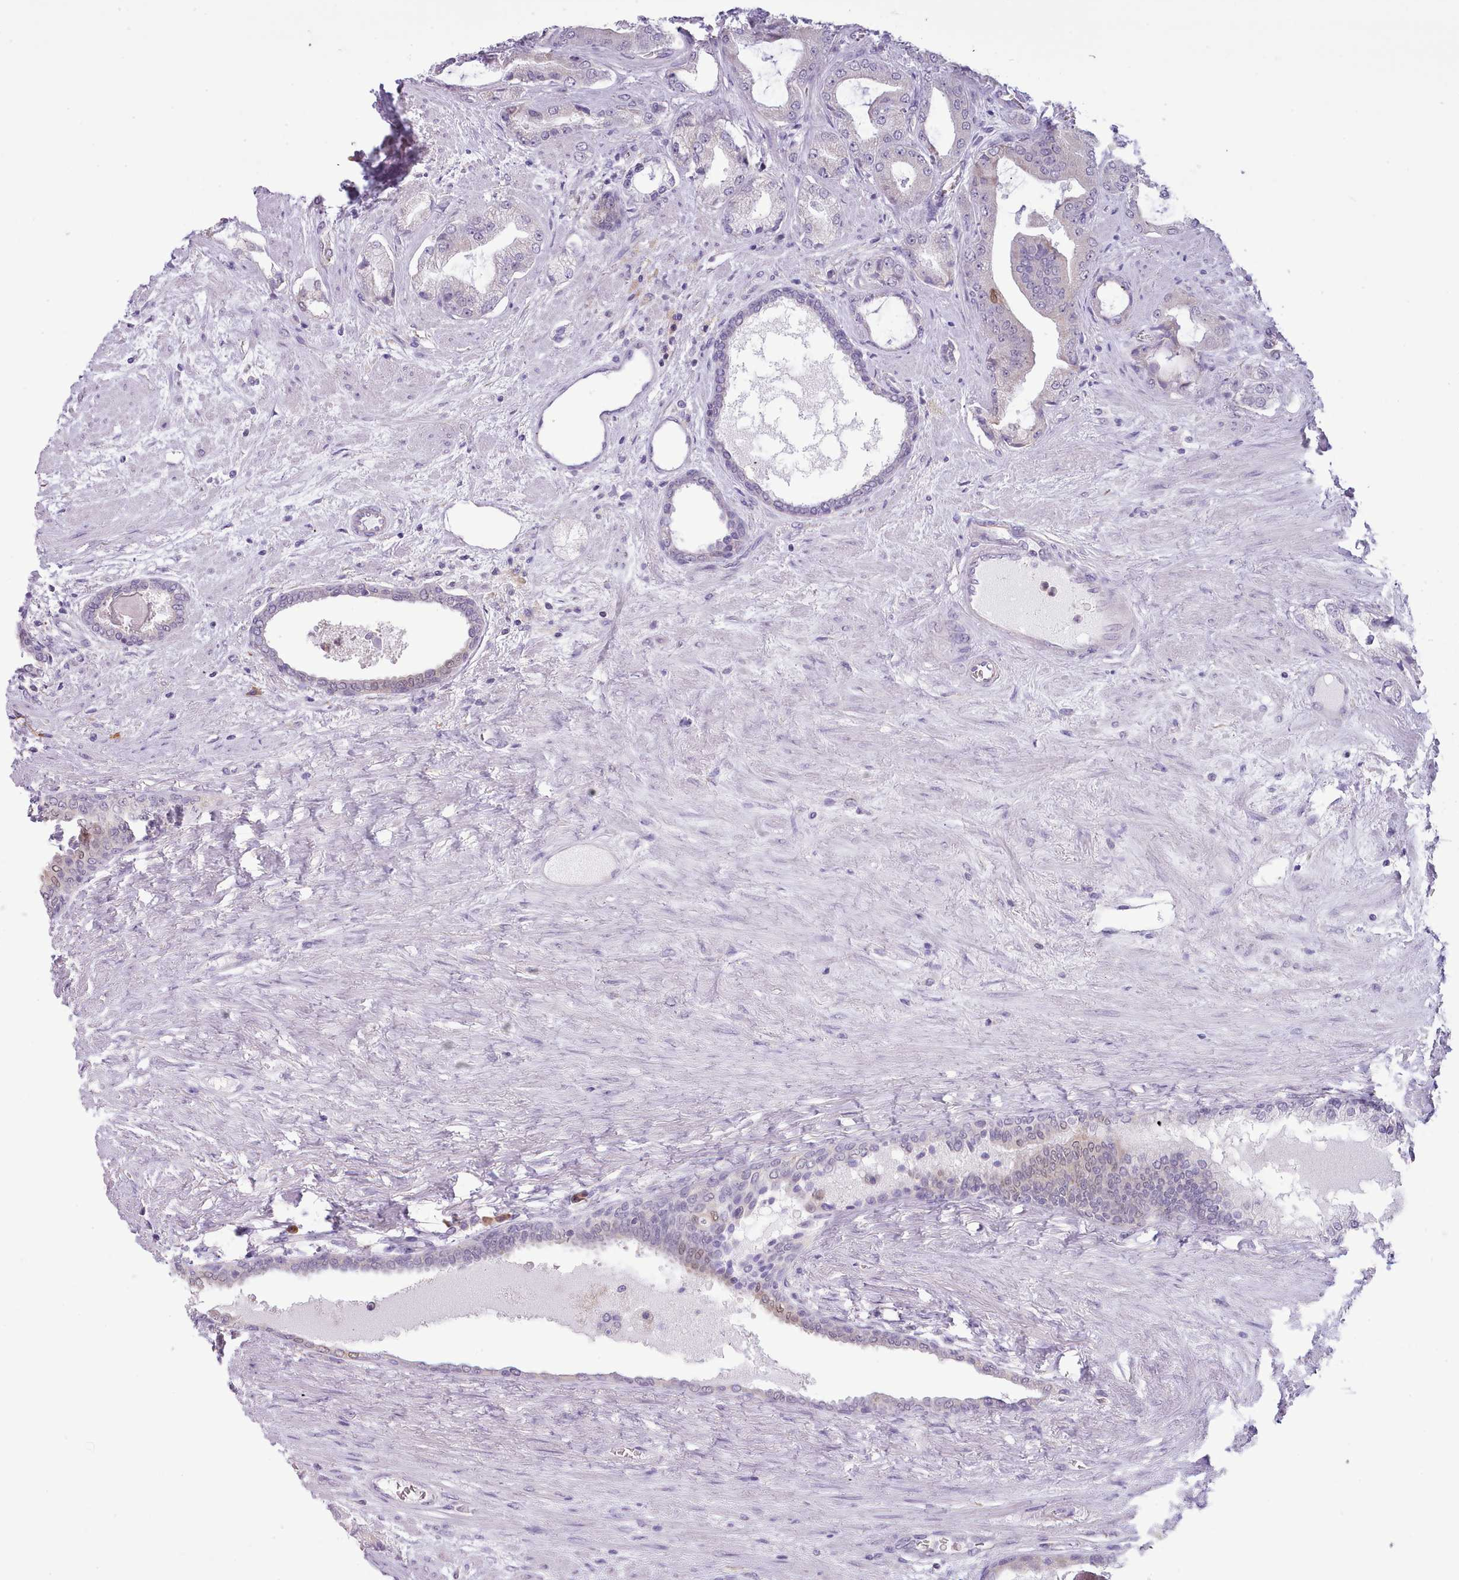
{"staining": {"intensity": "negative", "quantity": "none", "location": "none"}, "tissue": "prostate cancer", "cell_type": "Tumor cells", "image_type": "cancer", "snomed": [{"axis": "morphology", "description": "Adenocarcinoma, High grade"}, {"axis": "topography", "description": "Prostate"}], "caption": "Human adenocarcinoma (high-grade) (prostate) stained for a protein using immunohistochemistry displays no expression in tumor cells.", "gene": "SEC61B", "patient": {"sex": "male", "age": 68}}